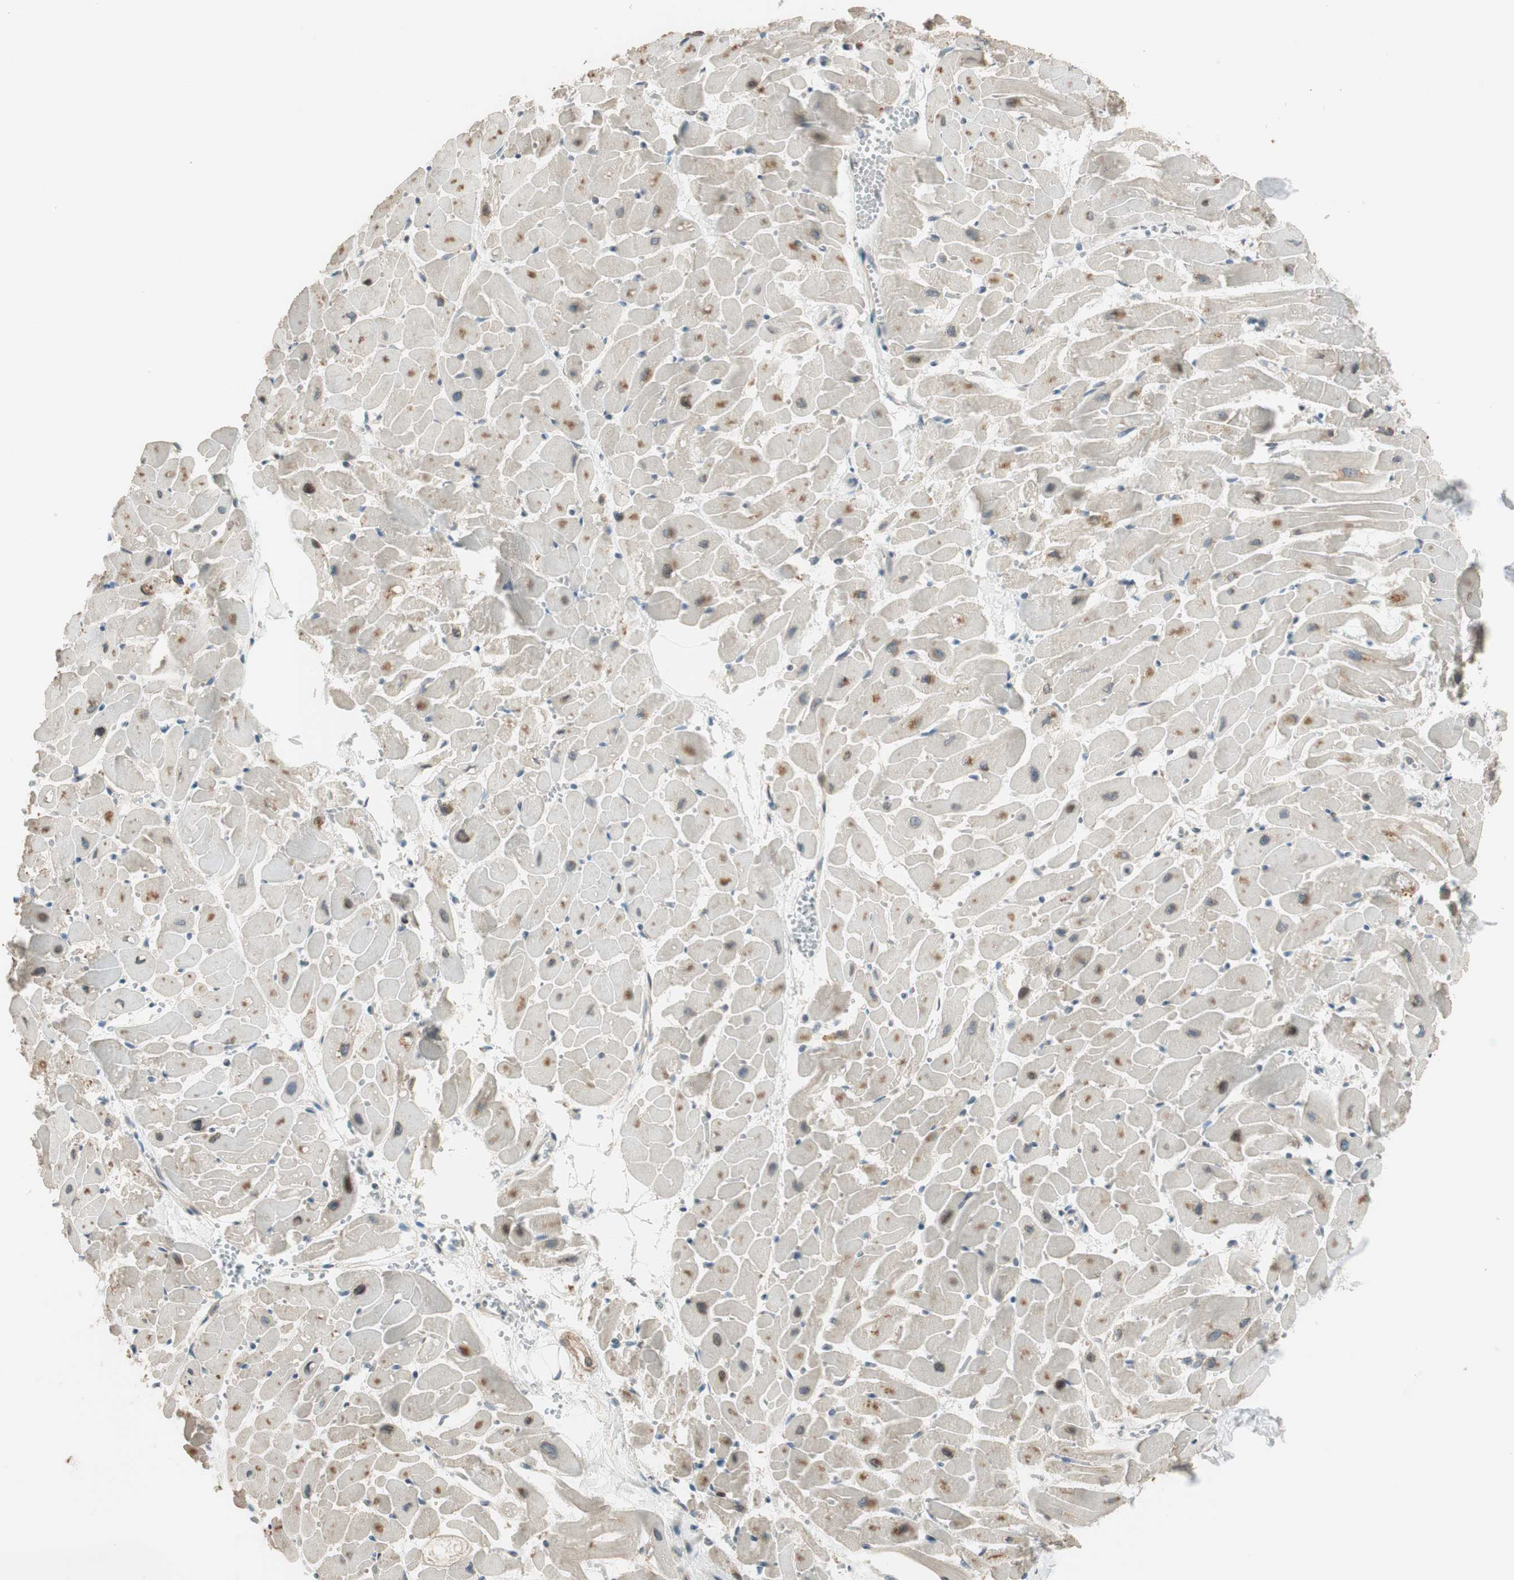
{"staining": {"intensity": "moderate", "quantity": "25%-75%", "location": "cytoplasmic/membranous,nuclear"}, "tissue": "heart muscle", "cell_type": "Cardiomyocytes", "image_type": "normal", "snomed": [{"axis": "morphology", "description": "Normal tissue, NOS"}, {"axis": "topography", "description": "Heart"}], "caption": "DAB immunohistochemical staining of benign human heart muscle reveals moderate cytoplasmic/membranous,nuclear protein staining in approximately 25%-75% of cardiomyocytes. (IHC, brightfield microscopy, high magnification).", "gene": "CGRRF1", "patient": {"sex": "female", "age": 19}}